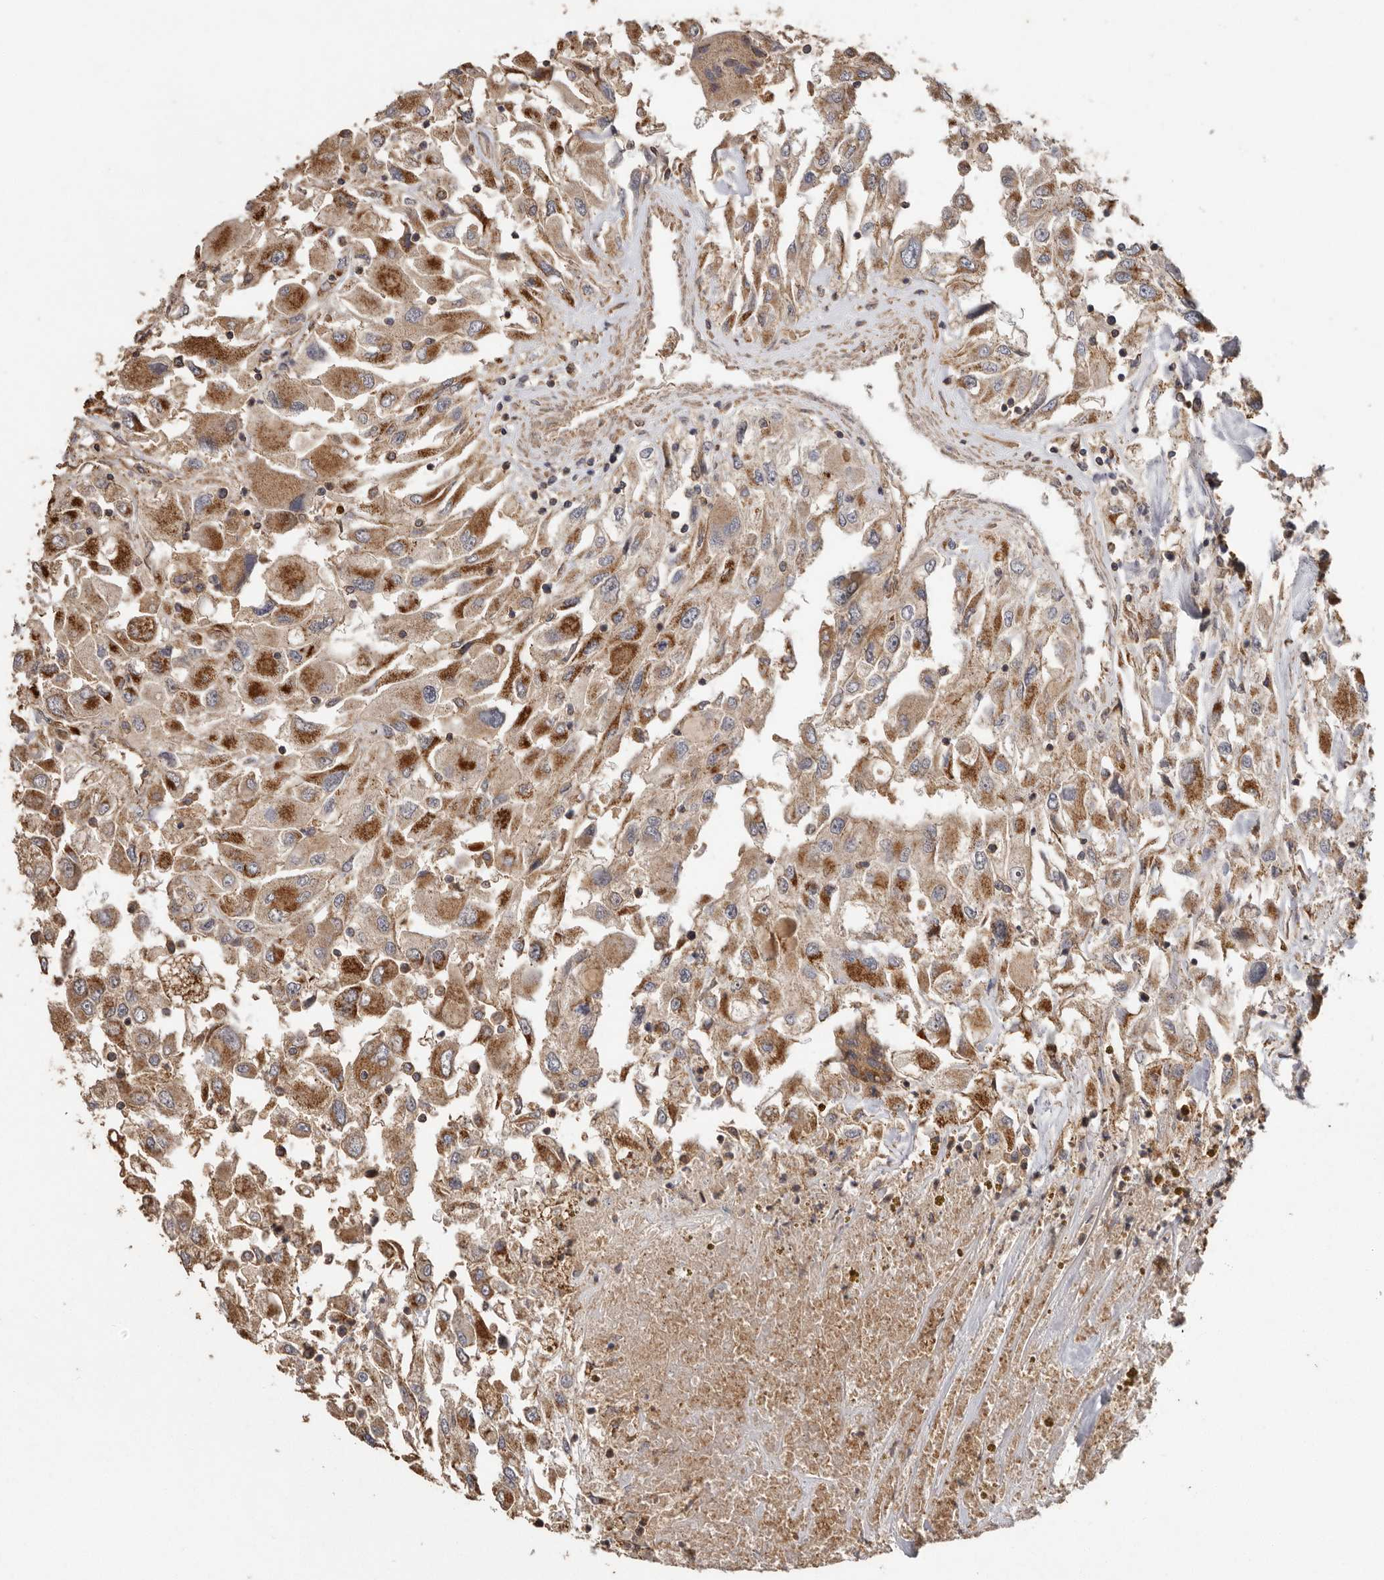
{"staining": {"intensity": "moderate", "quantity": ">75%", "location": "cytoplasmic/membranous"}, "tissue": "renal cancer", "cell_type": "Tumor cells", "image_type": "cancer", "snomed": [{"axis": "morphology", "description": "Adenocarcinoma, NOS"}, {"axis": "topography", "description": "Kidney"}], "caption": "There is medium levels of moderate cytoplasmic/membranous staining in tumor cells of renal cancer (adenocarcinoma), as demonstrated by immunohistochemical staining (brown color).", "gene": "RWDD1", "patient": {"sex": "female", "age": 52}}